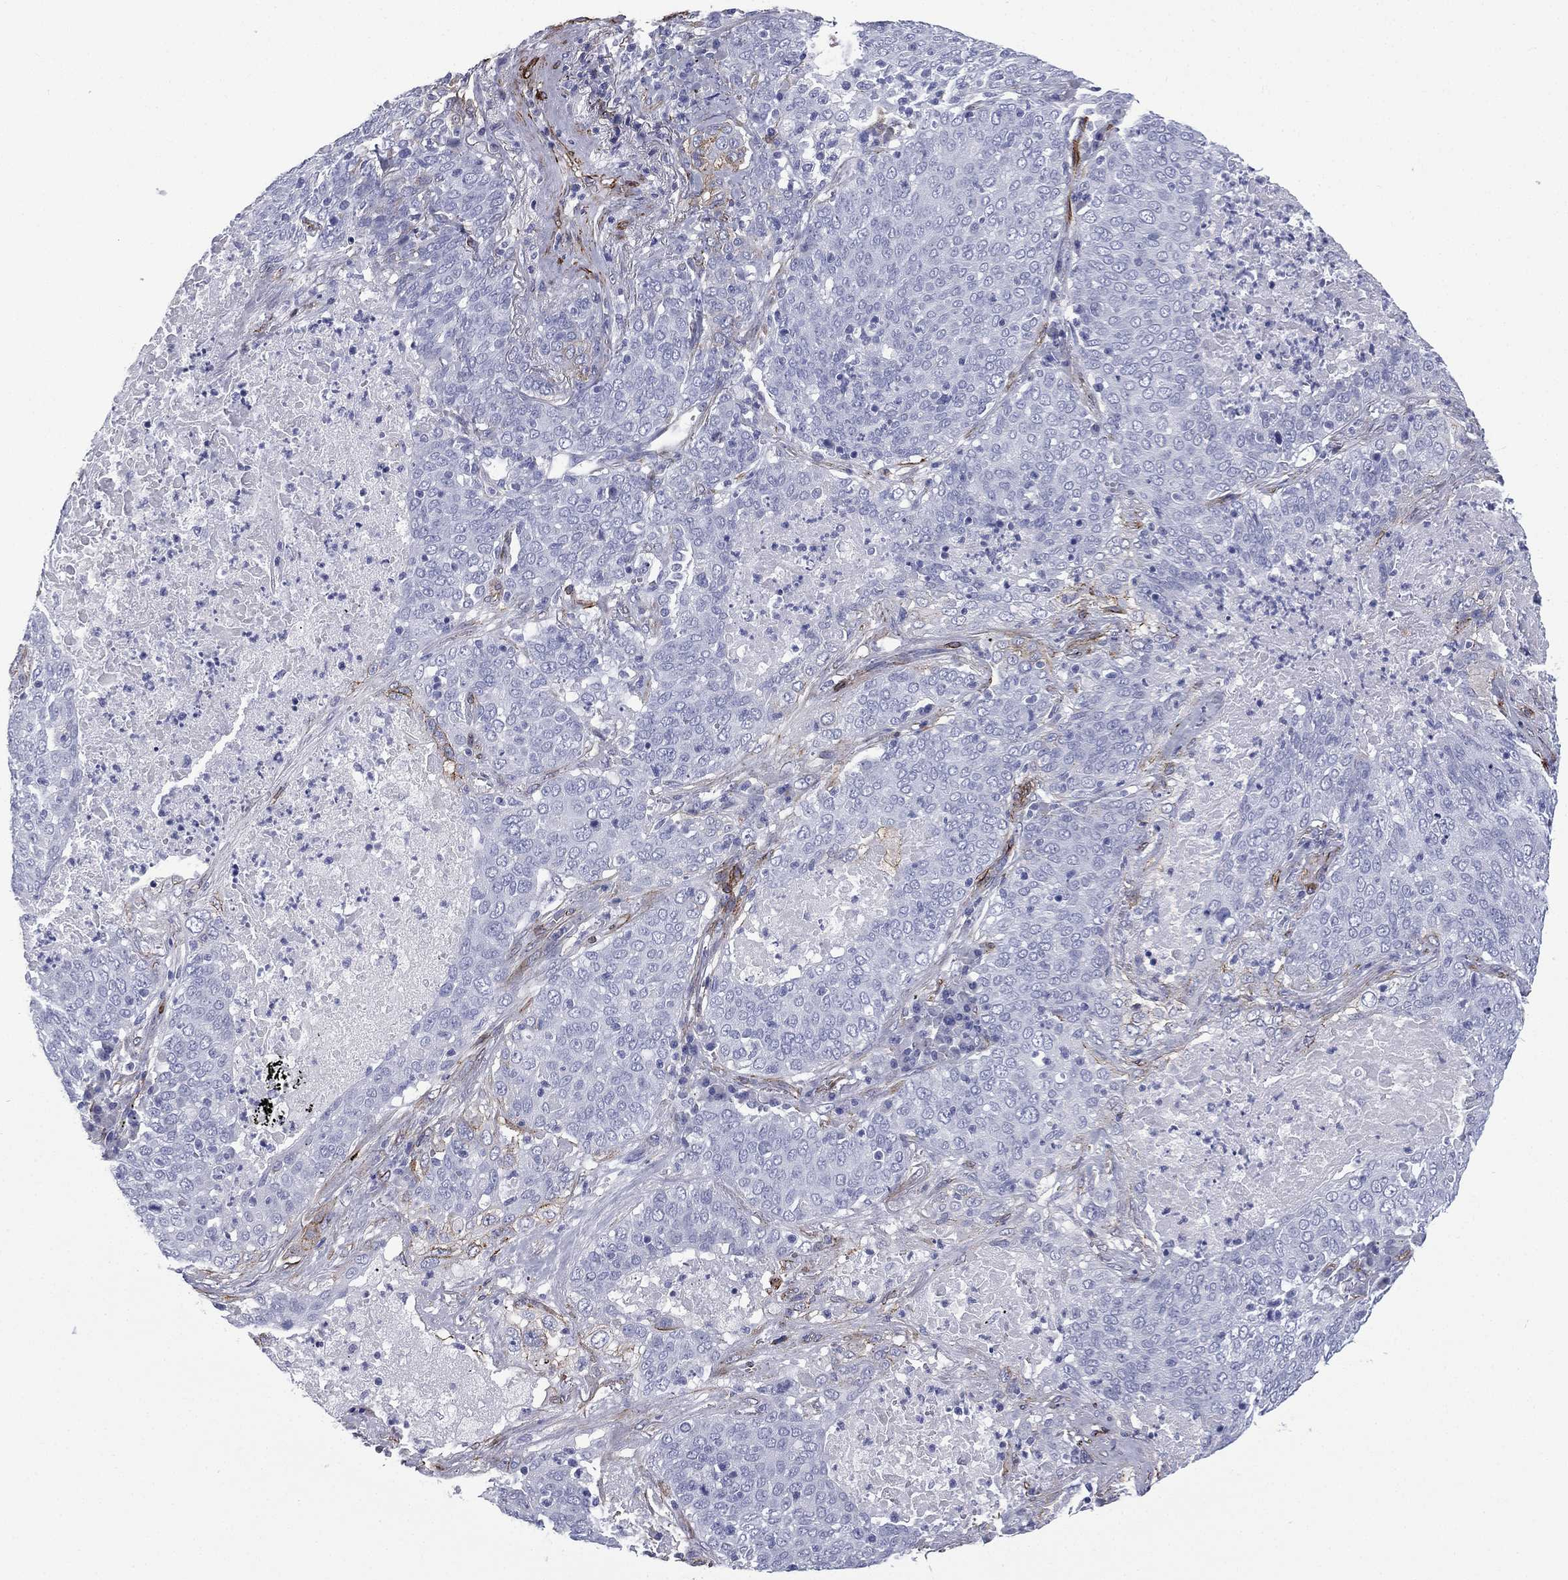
{"staining": {"intensity": "negative", "quantity": "none", "location": "none"}, "tissue": "lung cancer", "cell_type": "Tumor cells", "image_type": "cancer", "snomed": [{"axis": "morphology", "description": "Squamous cell carcinoma, NOS"}, {"axis": "topography", "description": "Lung"}], "caption": "Lung cancer (squamous cell carcinoma) was stained to show a protein in brown. There is no significant staining in tumor cells. (DAB (3,3'-diaminobenzidine) IHC visualized using brightfield microscopy, high magnification).", "gene": "CAVIN3", "patient": {"sex": "male", "age": 82}}